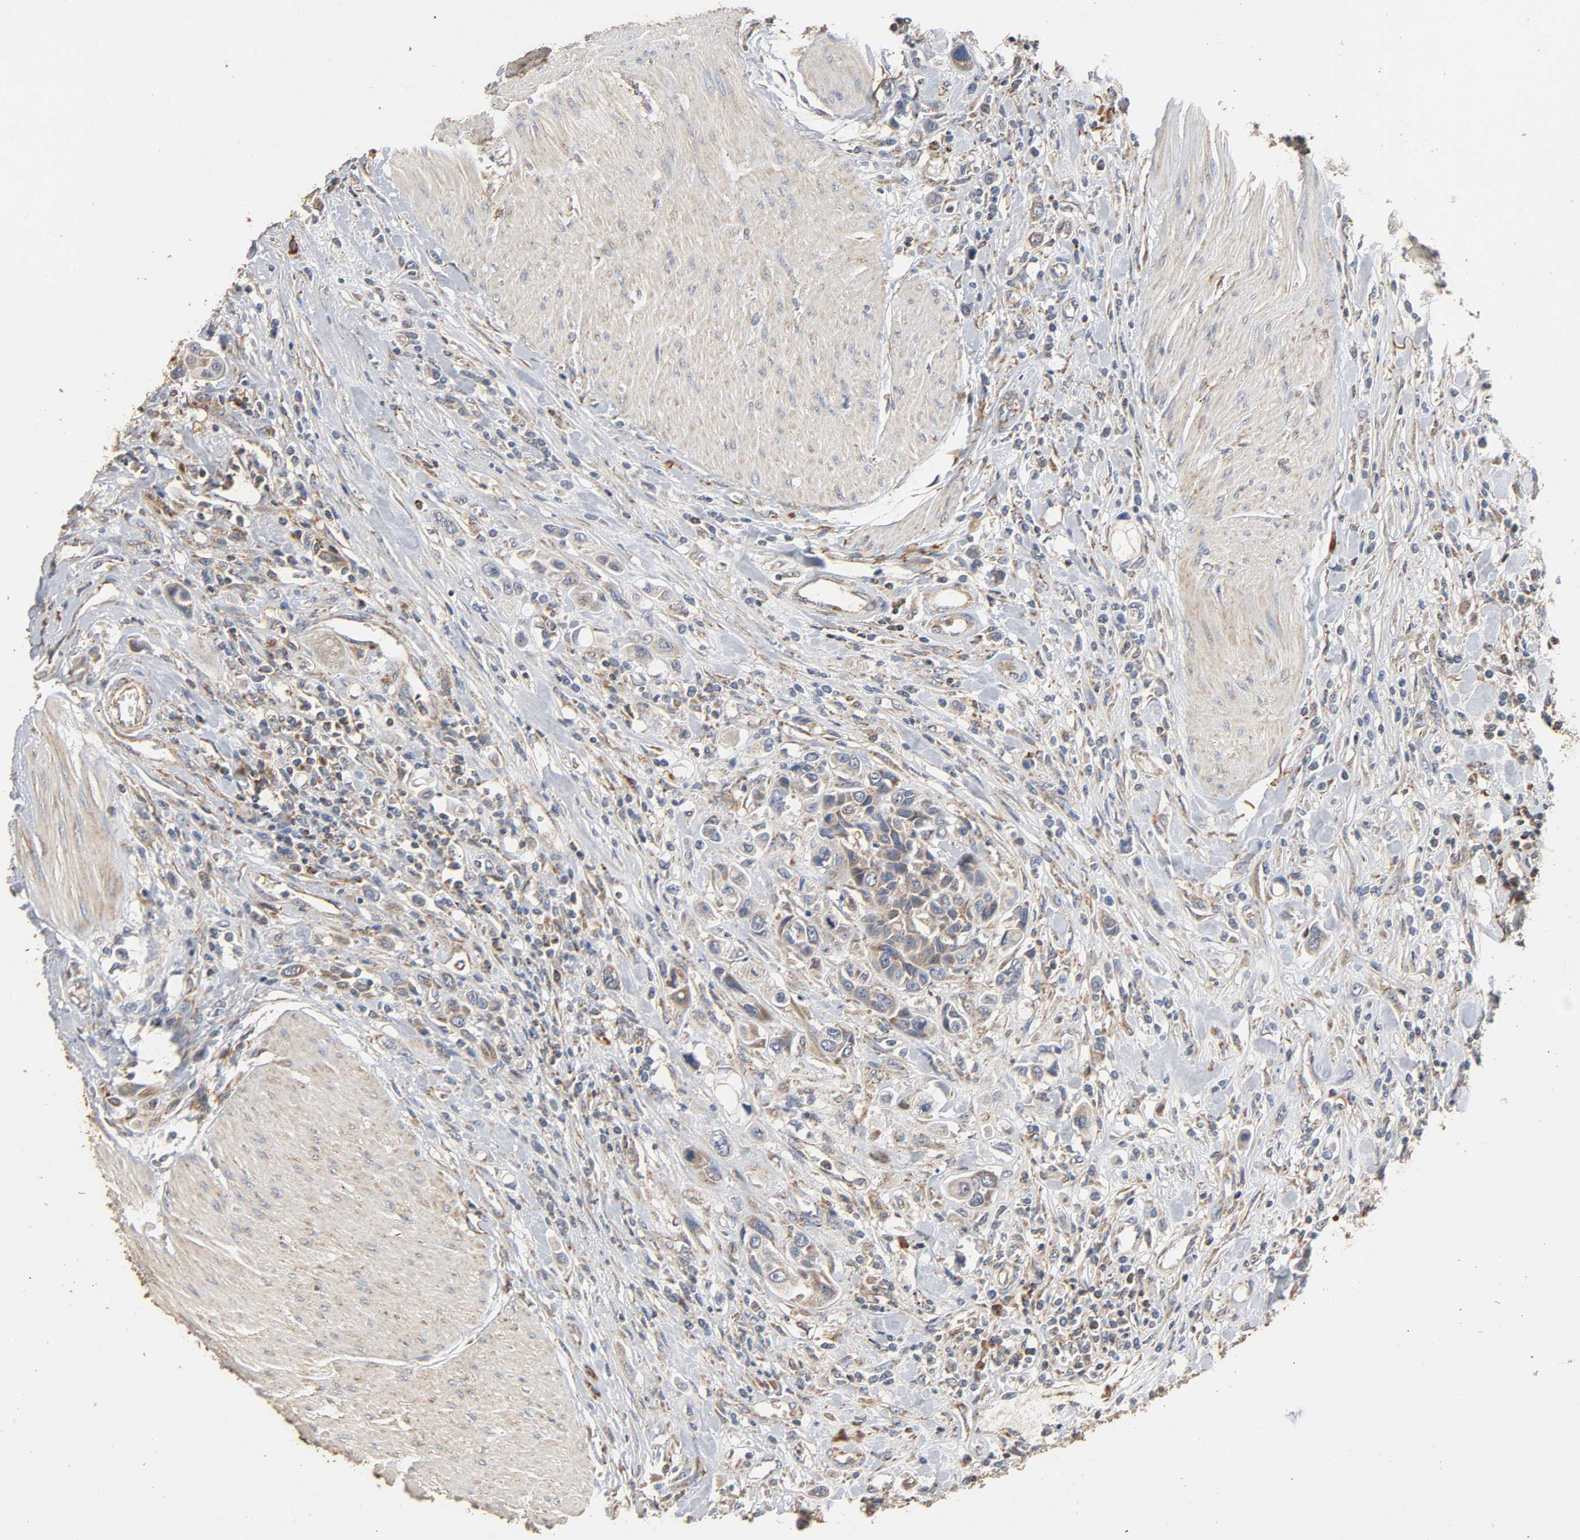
{"staining": {"intensity": "weak", "quantity": "25%-75%", "location": "cytoplasmic/membranous"}, "tissue": "urothelial cancer", "cell_type": "Tumor cells", "image_type": "cancer", "snomed": [{"axis": "morphology", "description": "Urothelial carcinoma, High grade"}, {"axis": "topography", "description": "Urinary bladder"}], "caption": "Tumor cells reveal low levels of weak cytoplasmic/membranous staining in about 25%-75% of cells in human urothelial cancer.", "gene": "NDUFS3", "patient": {"sex": "male", "age": 50}}